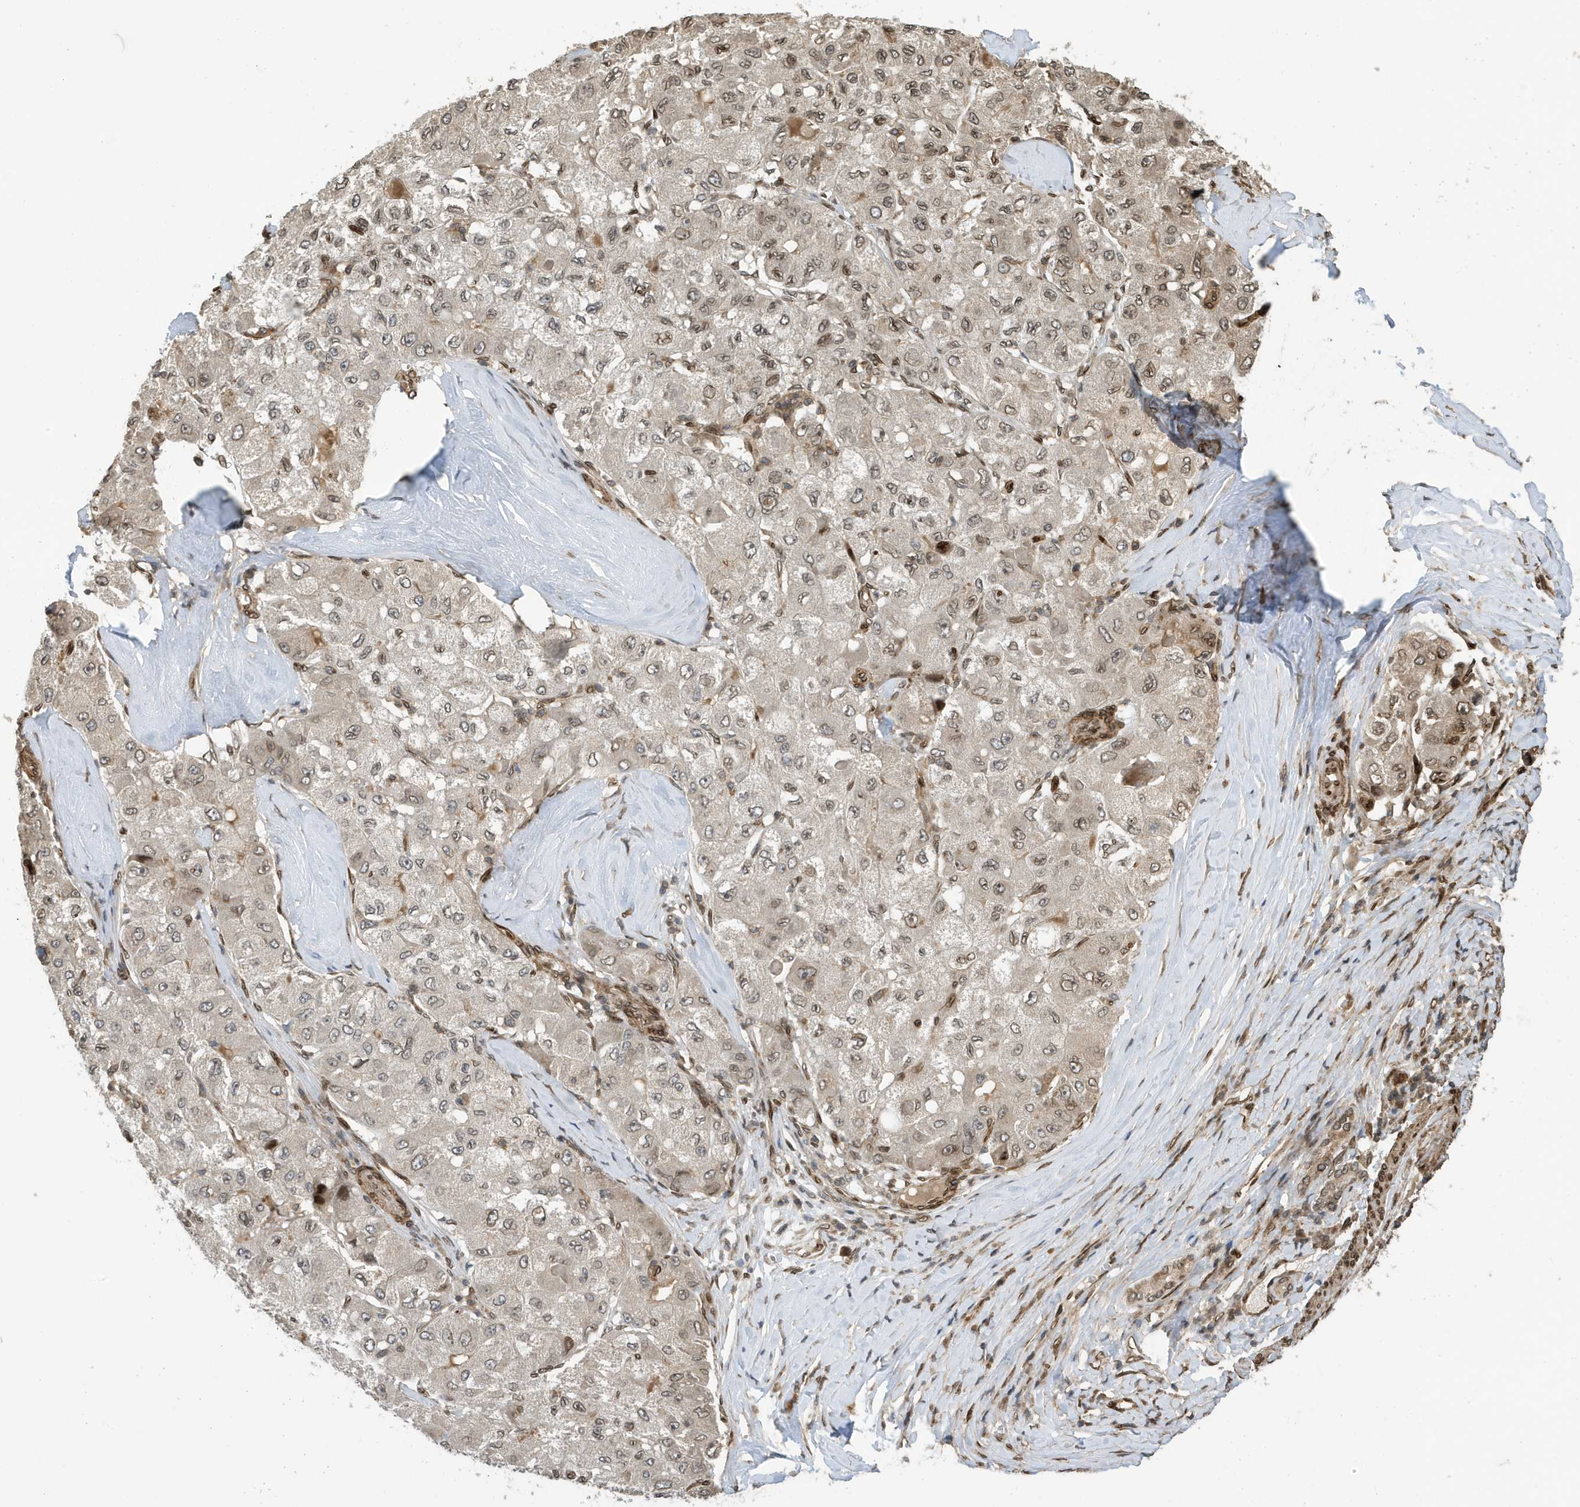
{"staining": {"intensity": "weak", "quantity": "25%-75%", "location": "nuclear"}, "tissue": "liver cancer", "cell_type": "Tumor cells", "image_type": "cancer", "snomed": [{"axis": "morphology", "description": "Carcinoma, Hepatocellular, NOS"}, {"axis": "topography", "description": "Liver"}], "caption": "Immunohistochemistry (IHC) of hepatocellular carcinoma (liver) displays low levels of weak nuclear staining in approximately 25%-75% of tumor cells. The staining was performed using DAB to visualize the protein expression in brown, while the nuclei were stained in blue with hematoxylin (Magnification: 20x).", "gene": "DUSP18", "patient": {"sex": "male", "age": 80}}